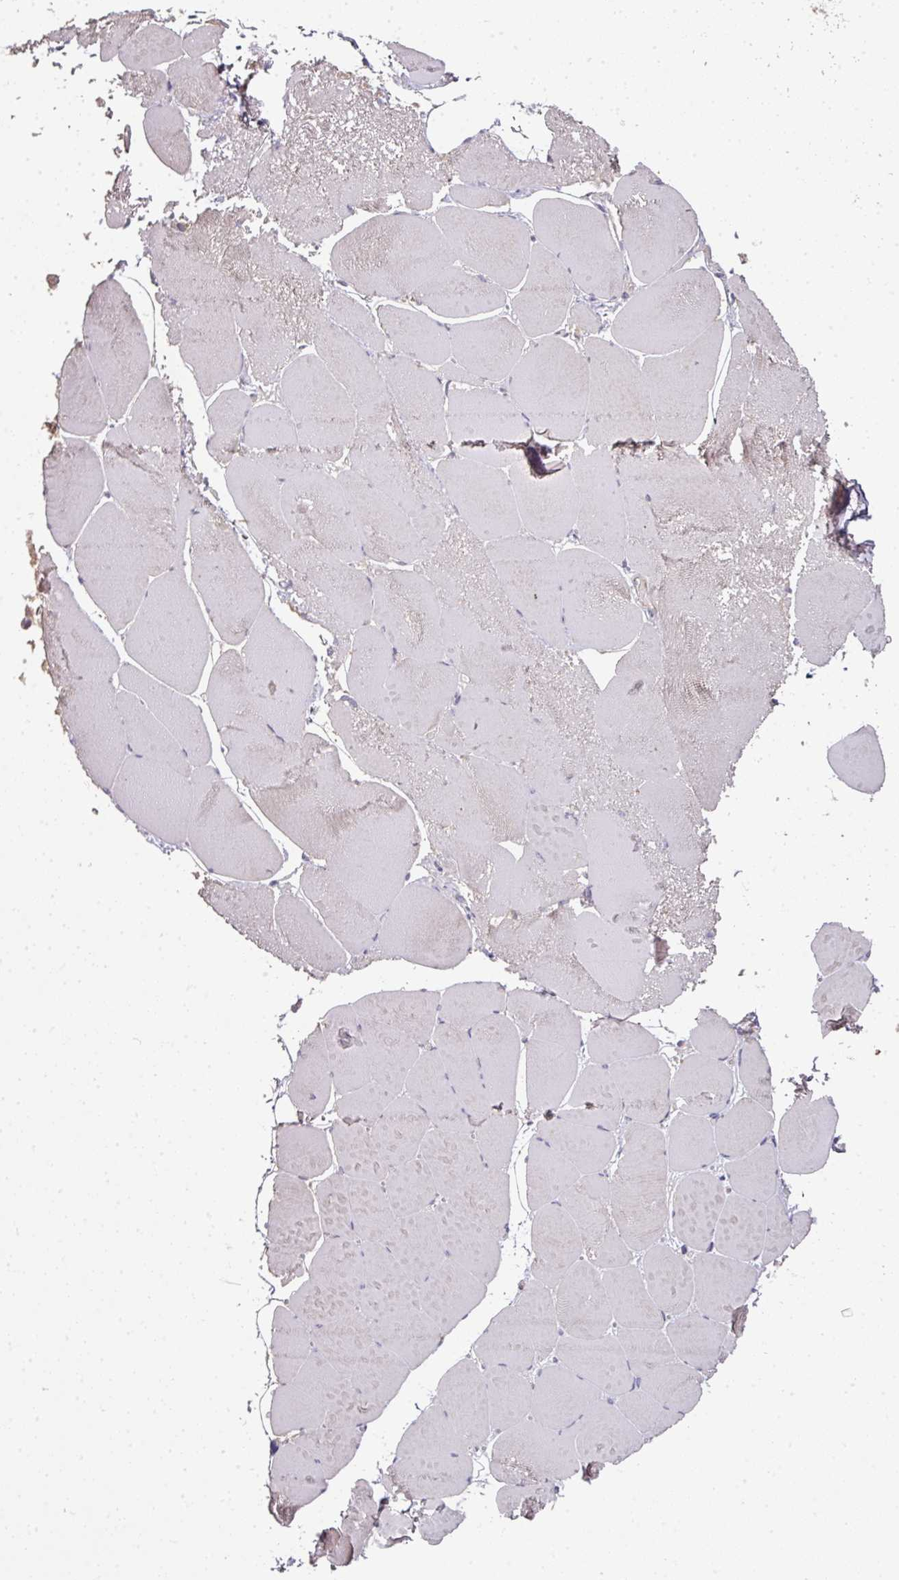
{"staining": {"intensity": "negative", "quantity": "none", "location": "none"}, "tissue": "skeletal muscle", "cell_type": "Myocytes", "image_type": "normal", "snomed": [{"axis": "morphology", "description": "Normal tissue, NOS"}, {"axis": "topography", "description": "Skeletal muscle"}], "caption": "A histopathology image of human skeletal muscle is negative for staining in myocytes. The staining was performed using DAB to visualize the protein expression in brown, while the nuclei were stained in blue with hematoxylin (Magnification: 20x).", "gene": "SPCS3", "patient": {"sex": "female", "age": 64}}